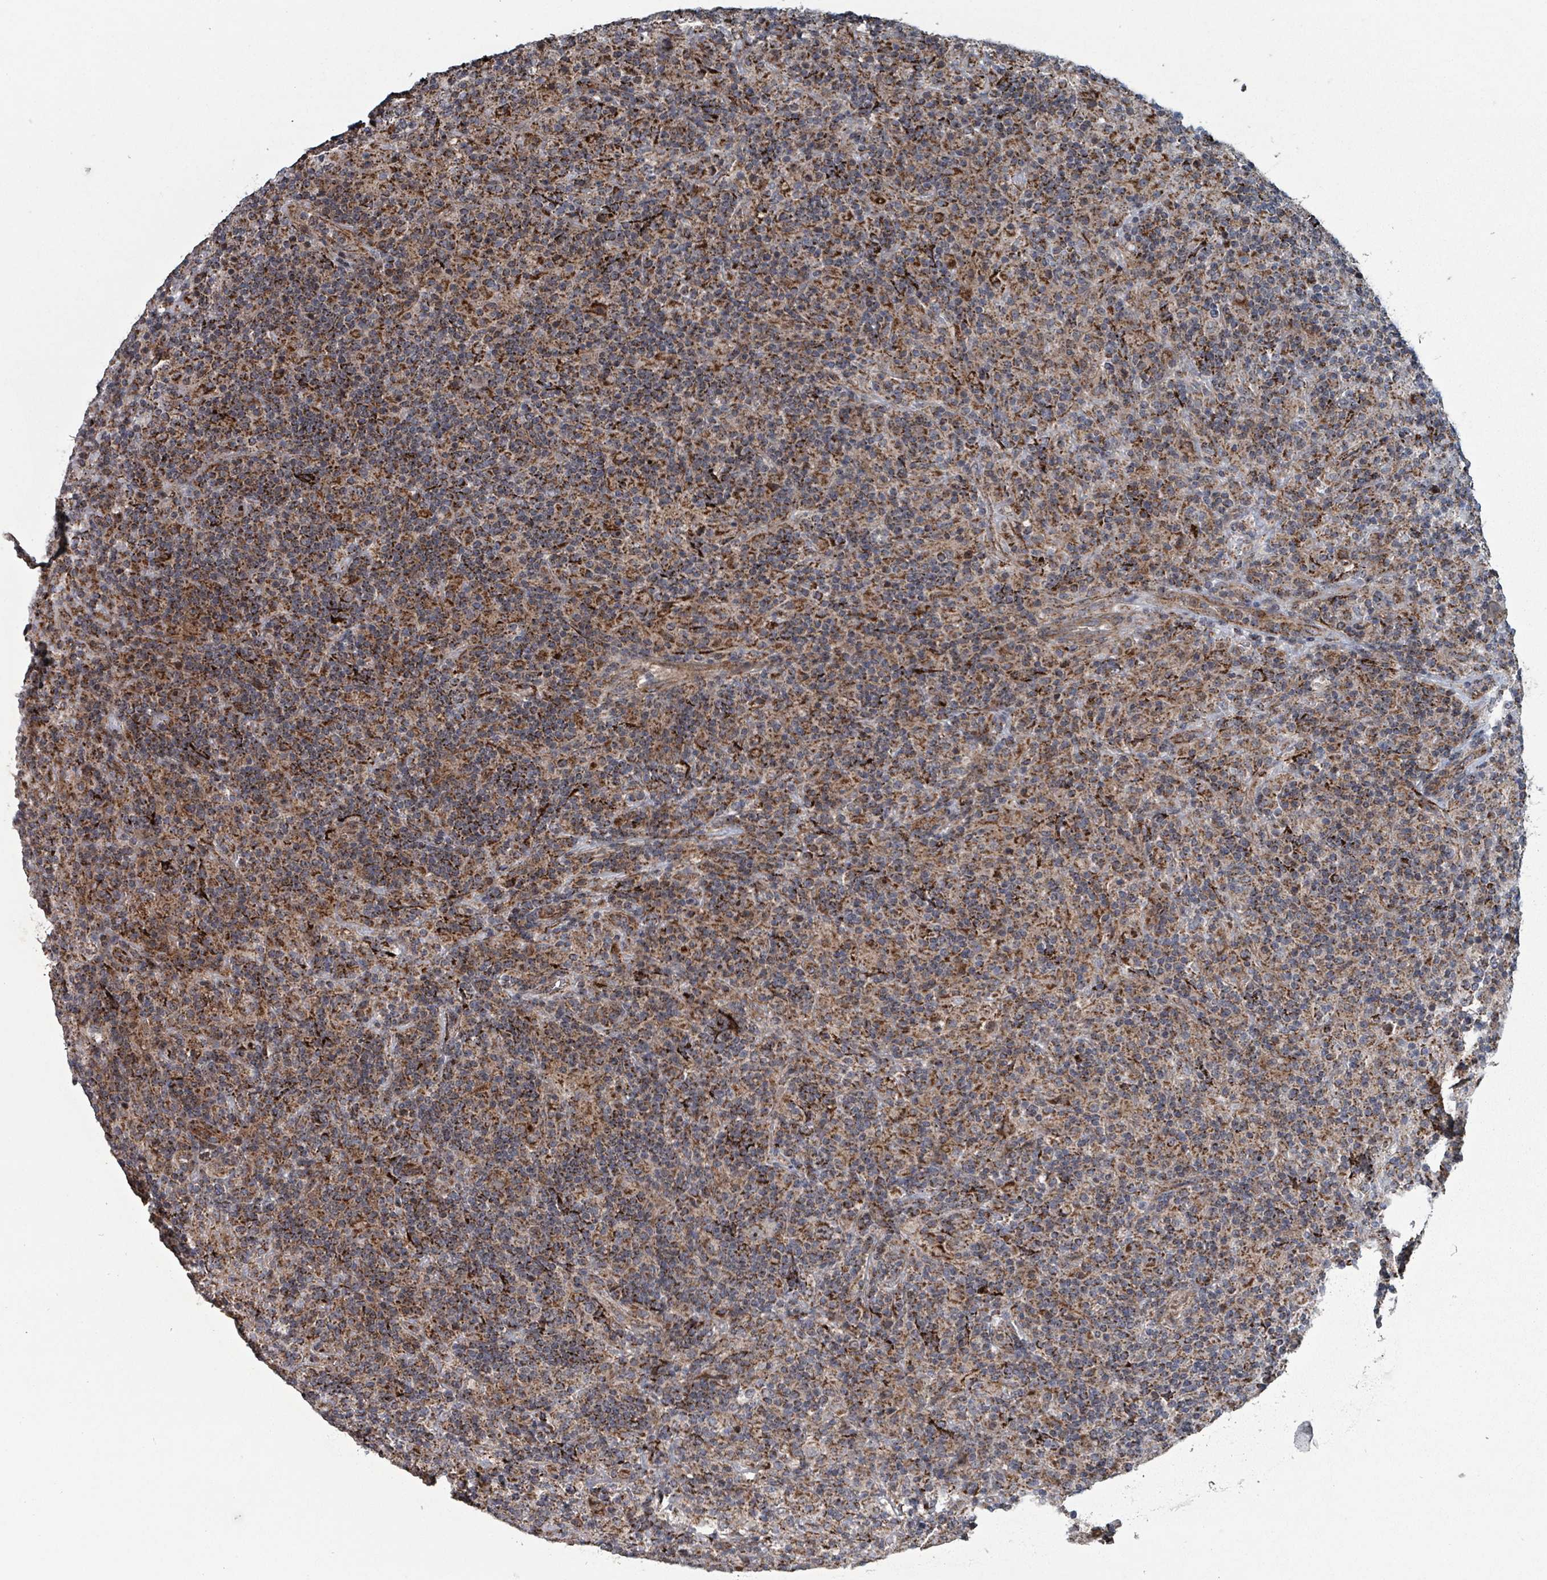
{"staining": {"intensity": "strong", "quantity": "25%-75%", "location": "cytoplasmic/membranous"}, "tissue": "lymphoma", "cell_type": "Tumor cells", "image_type": "cancer", "snomed": [{"axis": "morphology", "description": "Hodgkin's disease, NOS"}, {"axis": "topography", "description": "Lymph node"}], "caption": "Hodgkin's disease was stained to show a protein in brown. There is high levels of strong cytoplasmic/membranous staining in approximately 25%-75% of tumor cells.", "gene": "MRPL4", "patient": {"sex": "male", "age": 70}}